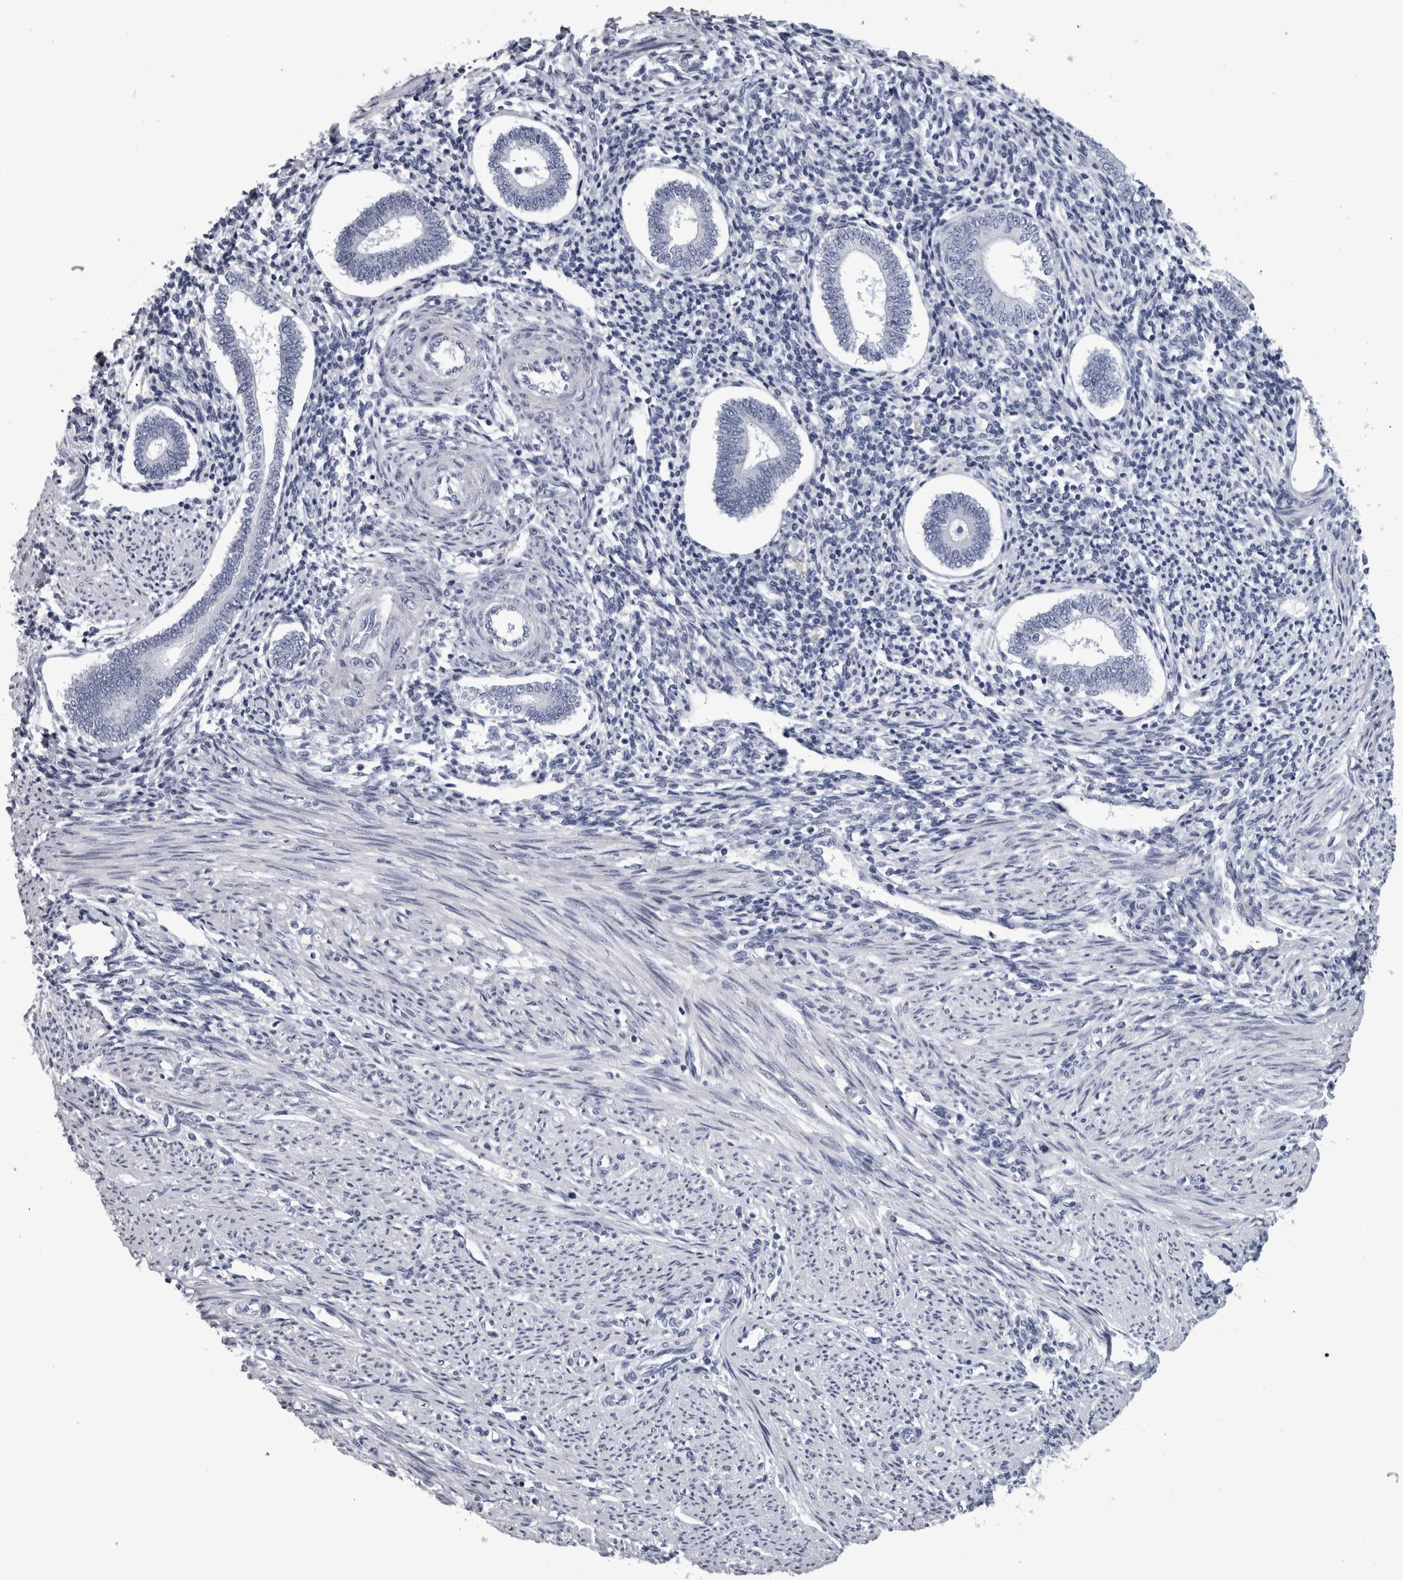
{"staining": {"intensity": "negative", "quantity": "none", "location": "none"}, "tissue": "endometrium", "cell_type": "Cells in endometrial stroma", "image_type": "normal", "snomed": [{"axis": "morphology", "description": "Normal tissue, NOS"}, {"axis": "topography", "description": "Endometrium"}], "caption": "Cells in endometrial stroma show no significant protein expression in unremarkable endometrium.", "gene": "ALDH8A1", "patient": {"sex": "female", "age": 42}}